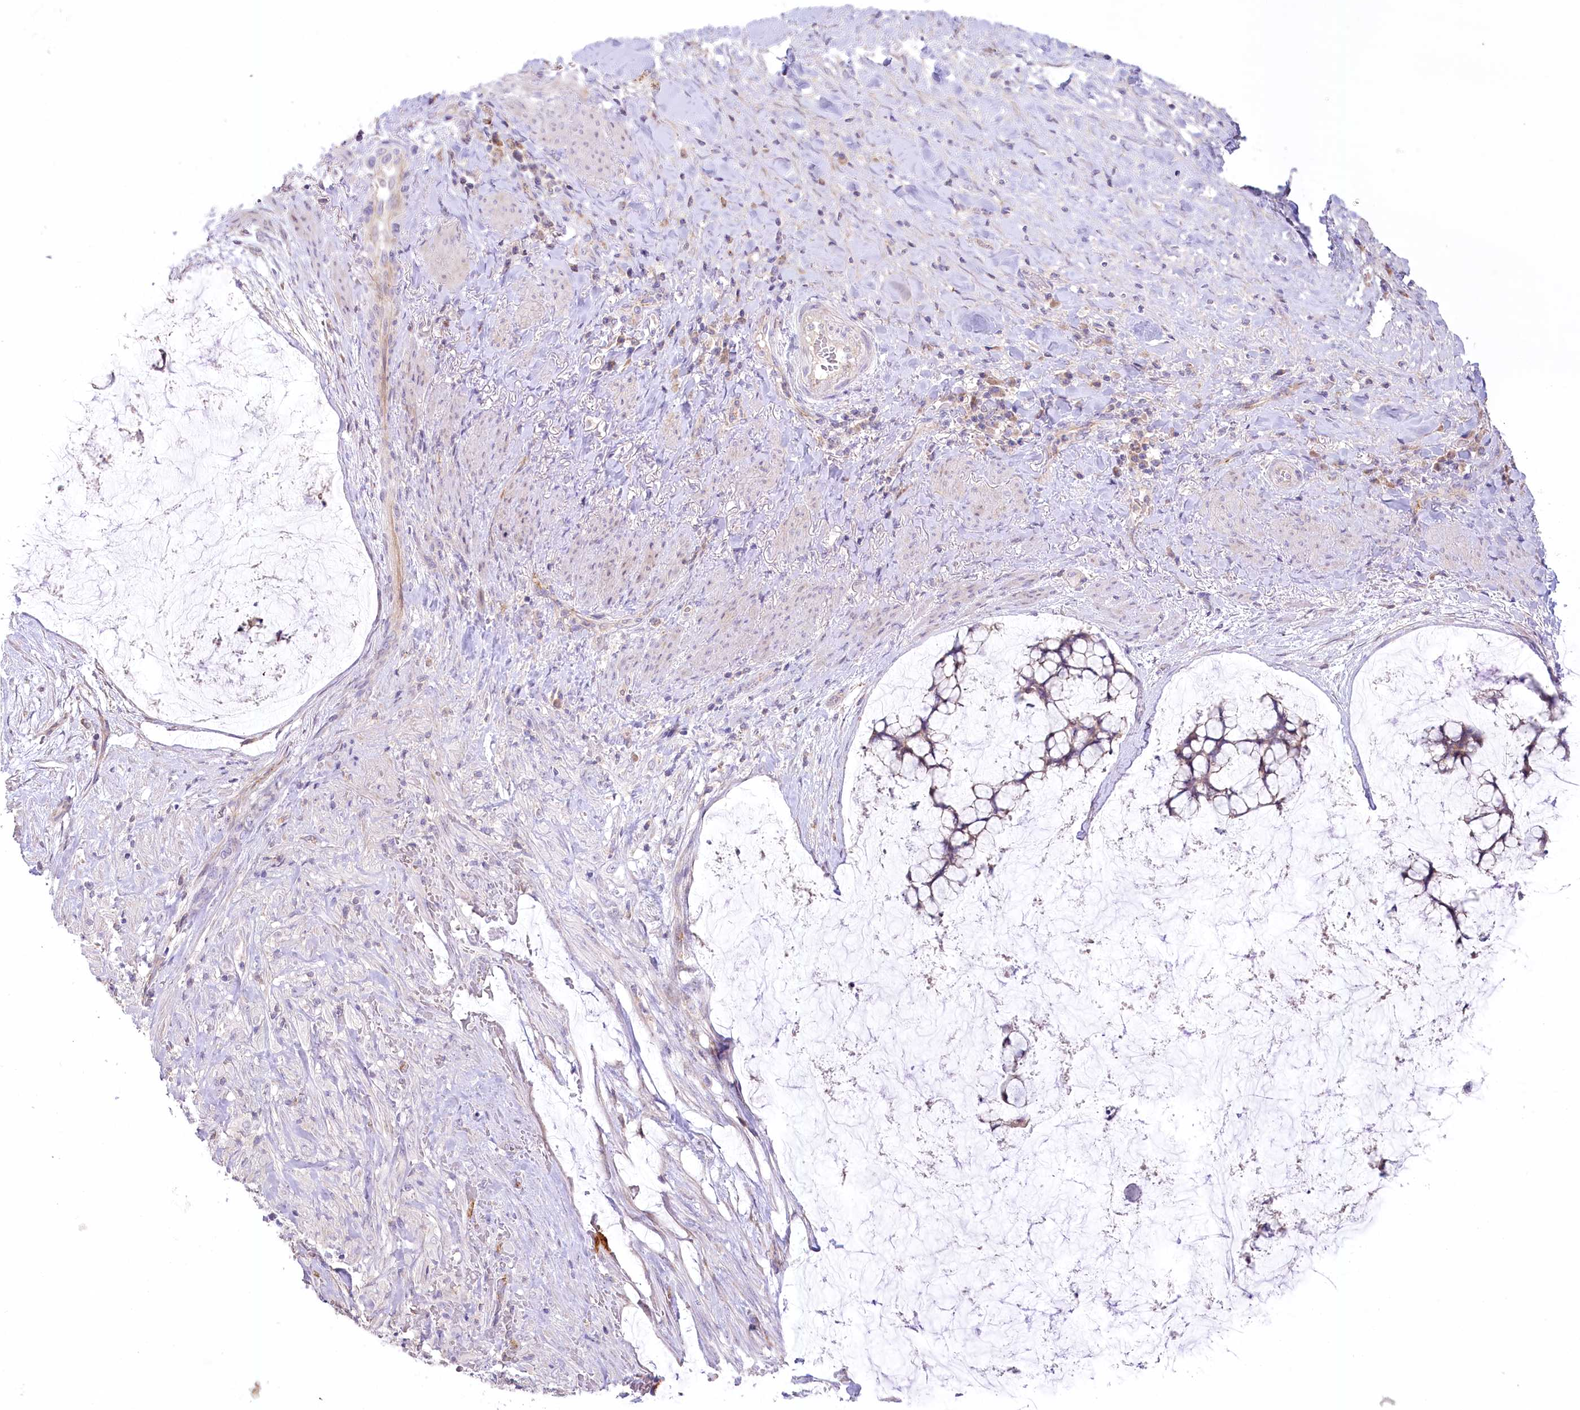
{"staining": {"intensity": "negative", "quantity": "none", "location": "none"}, "tissue": "ovarian cancer", "cell_type": "Tumor cells", "image_type": "cancer", "snomed": [{"axis": "morphology", "description": "Cystadenocarcinoma, mucinous, NOS"}, {"axis": "topography", "description": "Ovary"}], "caption": "Immunohistochemistry image of mucinous cystadenocarcinoma (ovarian) stained for a protein (brown), which shows no staining in tumor cells. (DAB (3,3'-diaminobenzidine) immunohistochemistry visualized using brightfield microscopy, high magnification).", "gene": "SLC6A11", "patient": {"sex": "female", "age": 42}}